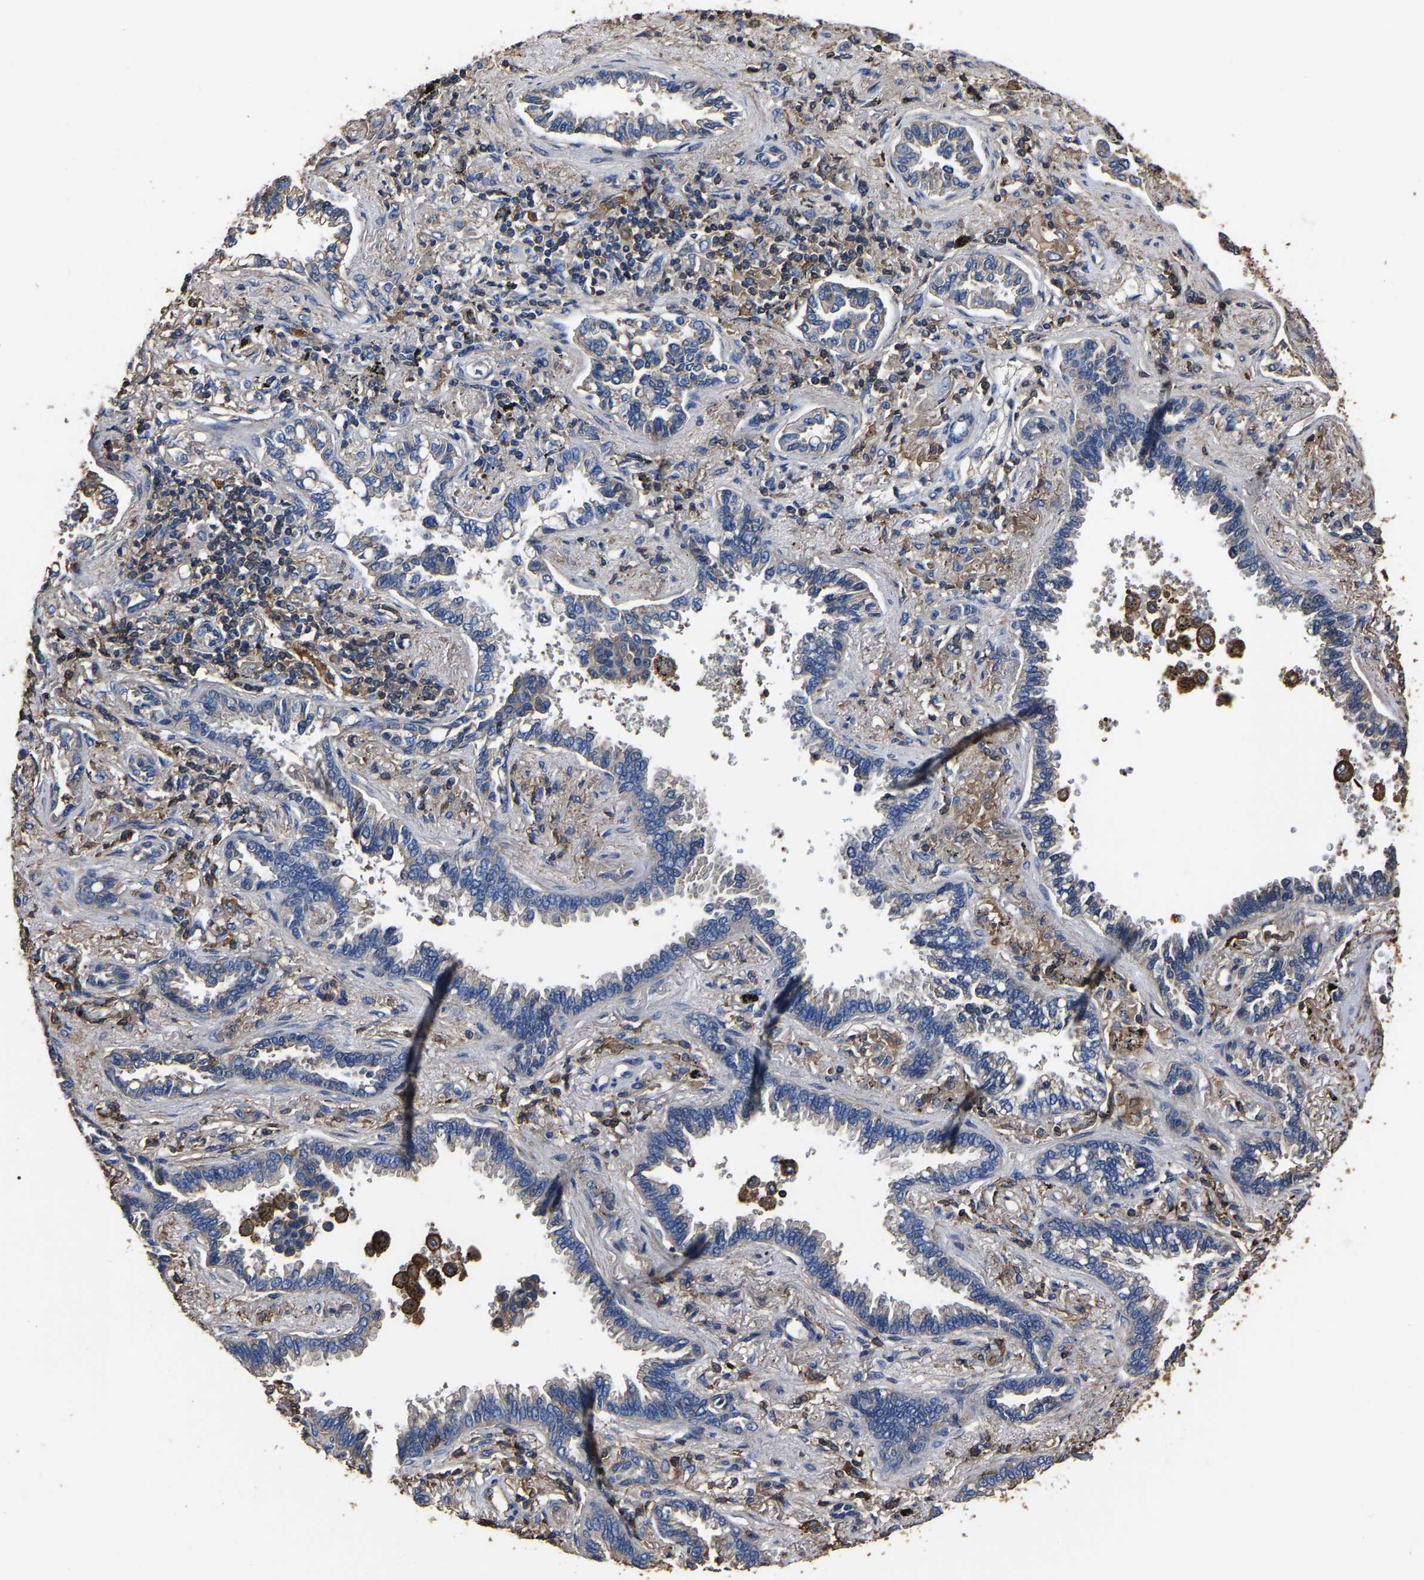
{"staining": {"intensity": "weak", "quantity": "25%-75%", "location": "cytoplasmic/membranous"}, "tissue": "lung cancer", "cell_type": "Tumor cells", "image_type": "cancer", "snomed": [{"axis": "morphology", "description": "Normal tissue, NOS"}, {"axis": "morphology", "description": "Adenocarcinoma, NOS"}, {"axis": "topography", "description": "Lung"}], "caption": "DAB (3,3'-diaminobenzidine) immunohistochemical staining of adenocarcinoma (lung) reveals weak cytoplasmic/membranous protein positivity in approximately 25%-75% of tumor cells.", "gene": "ARMT1", "patient": {"sex": "male", "age": 59}}